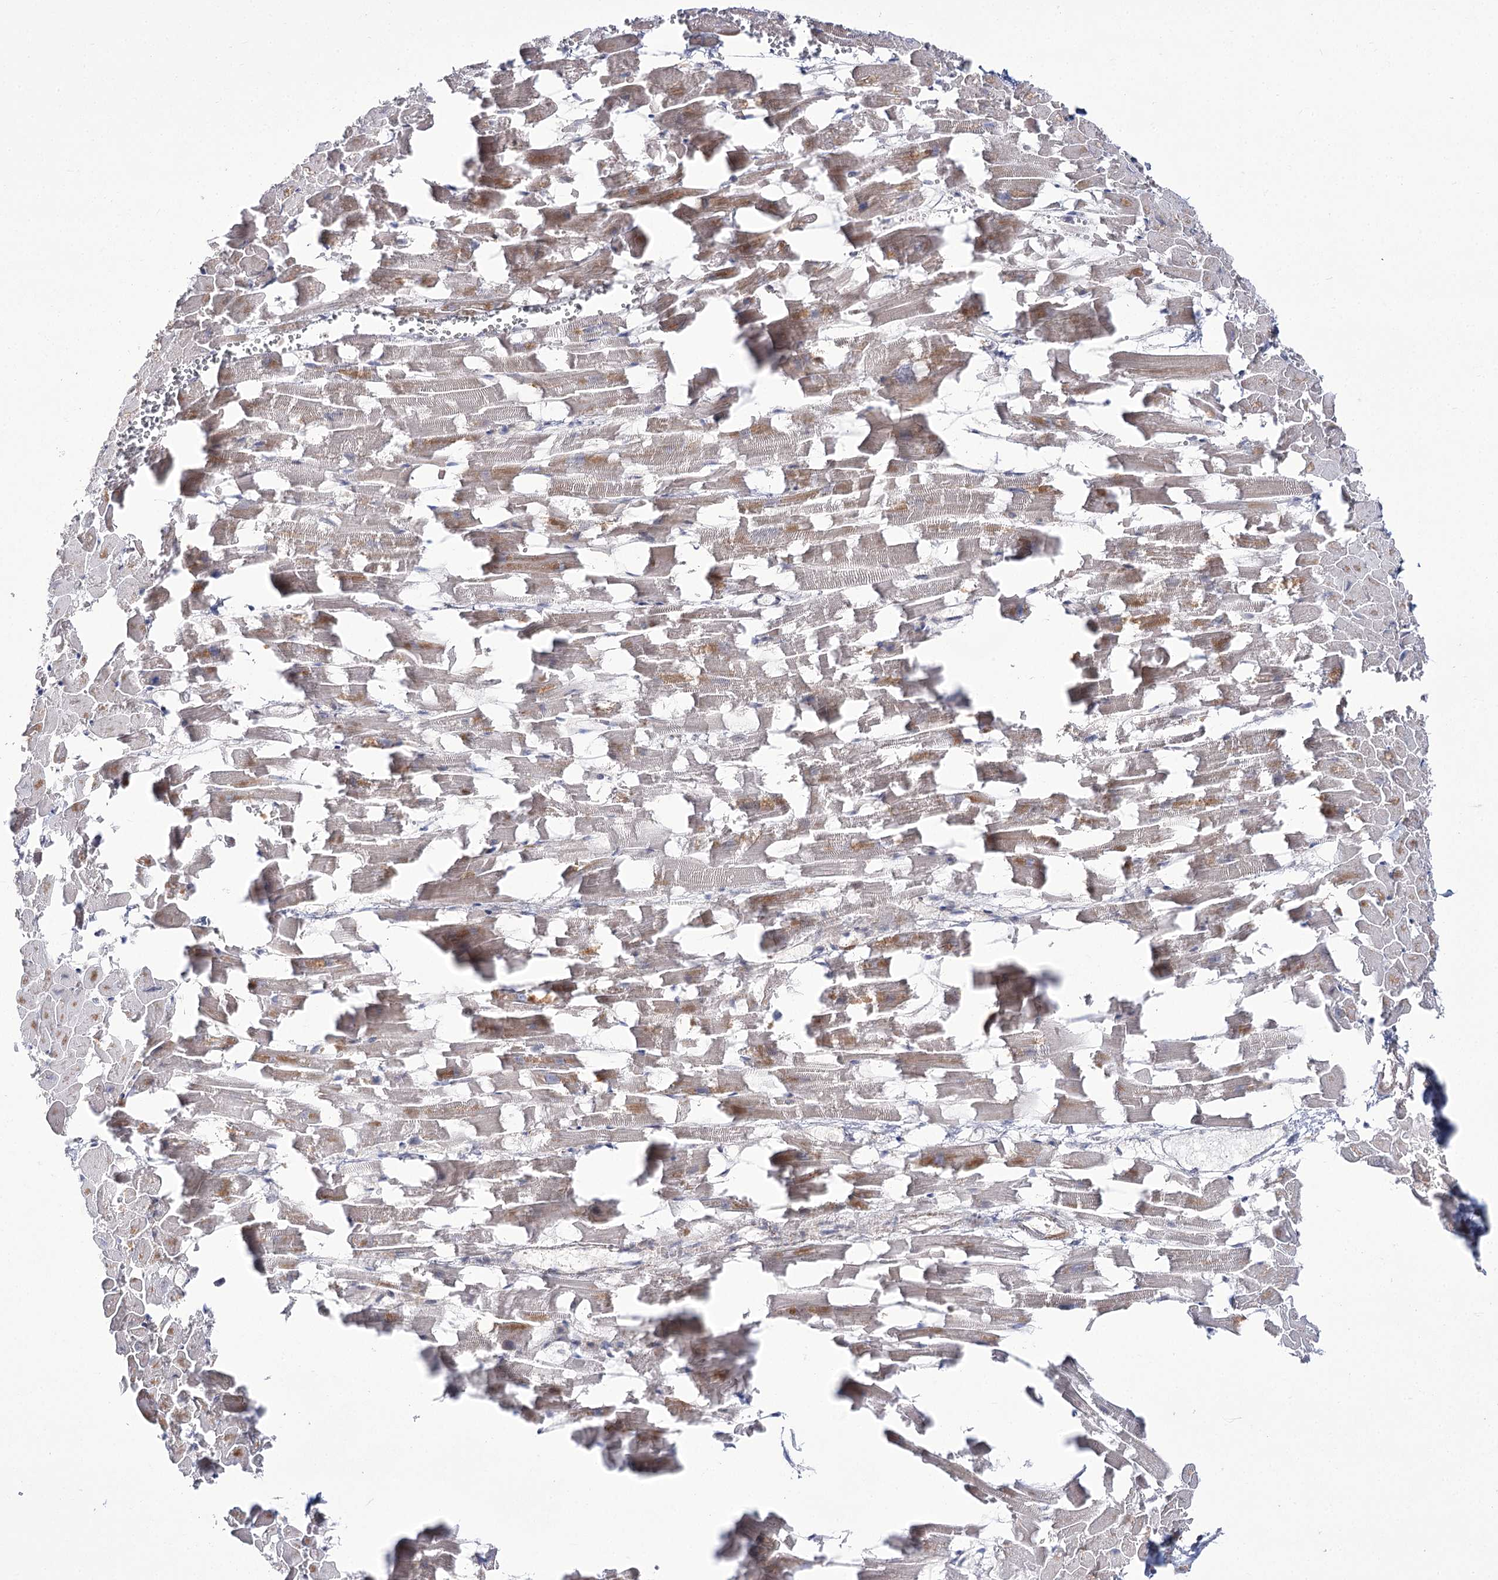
{"staining": {"intensity": "weak", "quantity": "25%-75%", "location": "cytoplasmic/membranous"}, "tissue": "heart muscle", "cell_type": "Cardiomyocytes", "image_type": "normal", "snomed": [{"axis": "morphology", "description": "Normal tissue, NOS"}, {"axis": "topography", "description": "Heart"}], "caption": "The image displays a brown stain indicating the presence of a protein in the cytoplasmic/membranous of cardiomyocytes in heart muscle. (DAB (3,3'-diaminobenzidine) = brown stain, brightfield microscopy at high magnification).", "gene": "NADK2", "patient": {"sex": "female", "age": 64}}